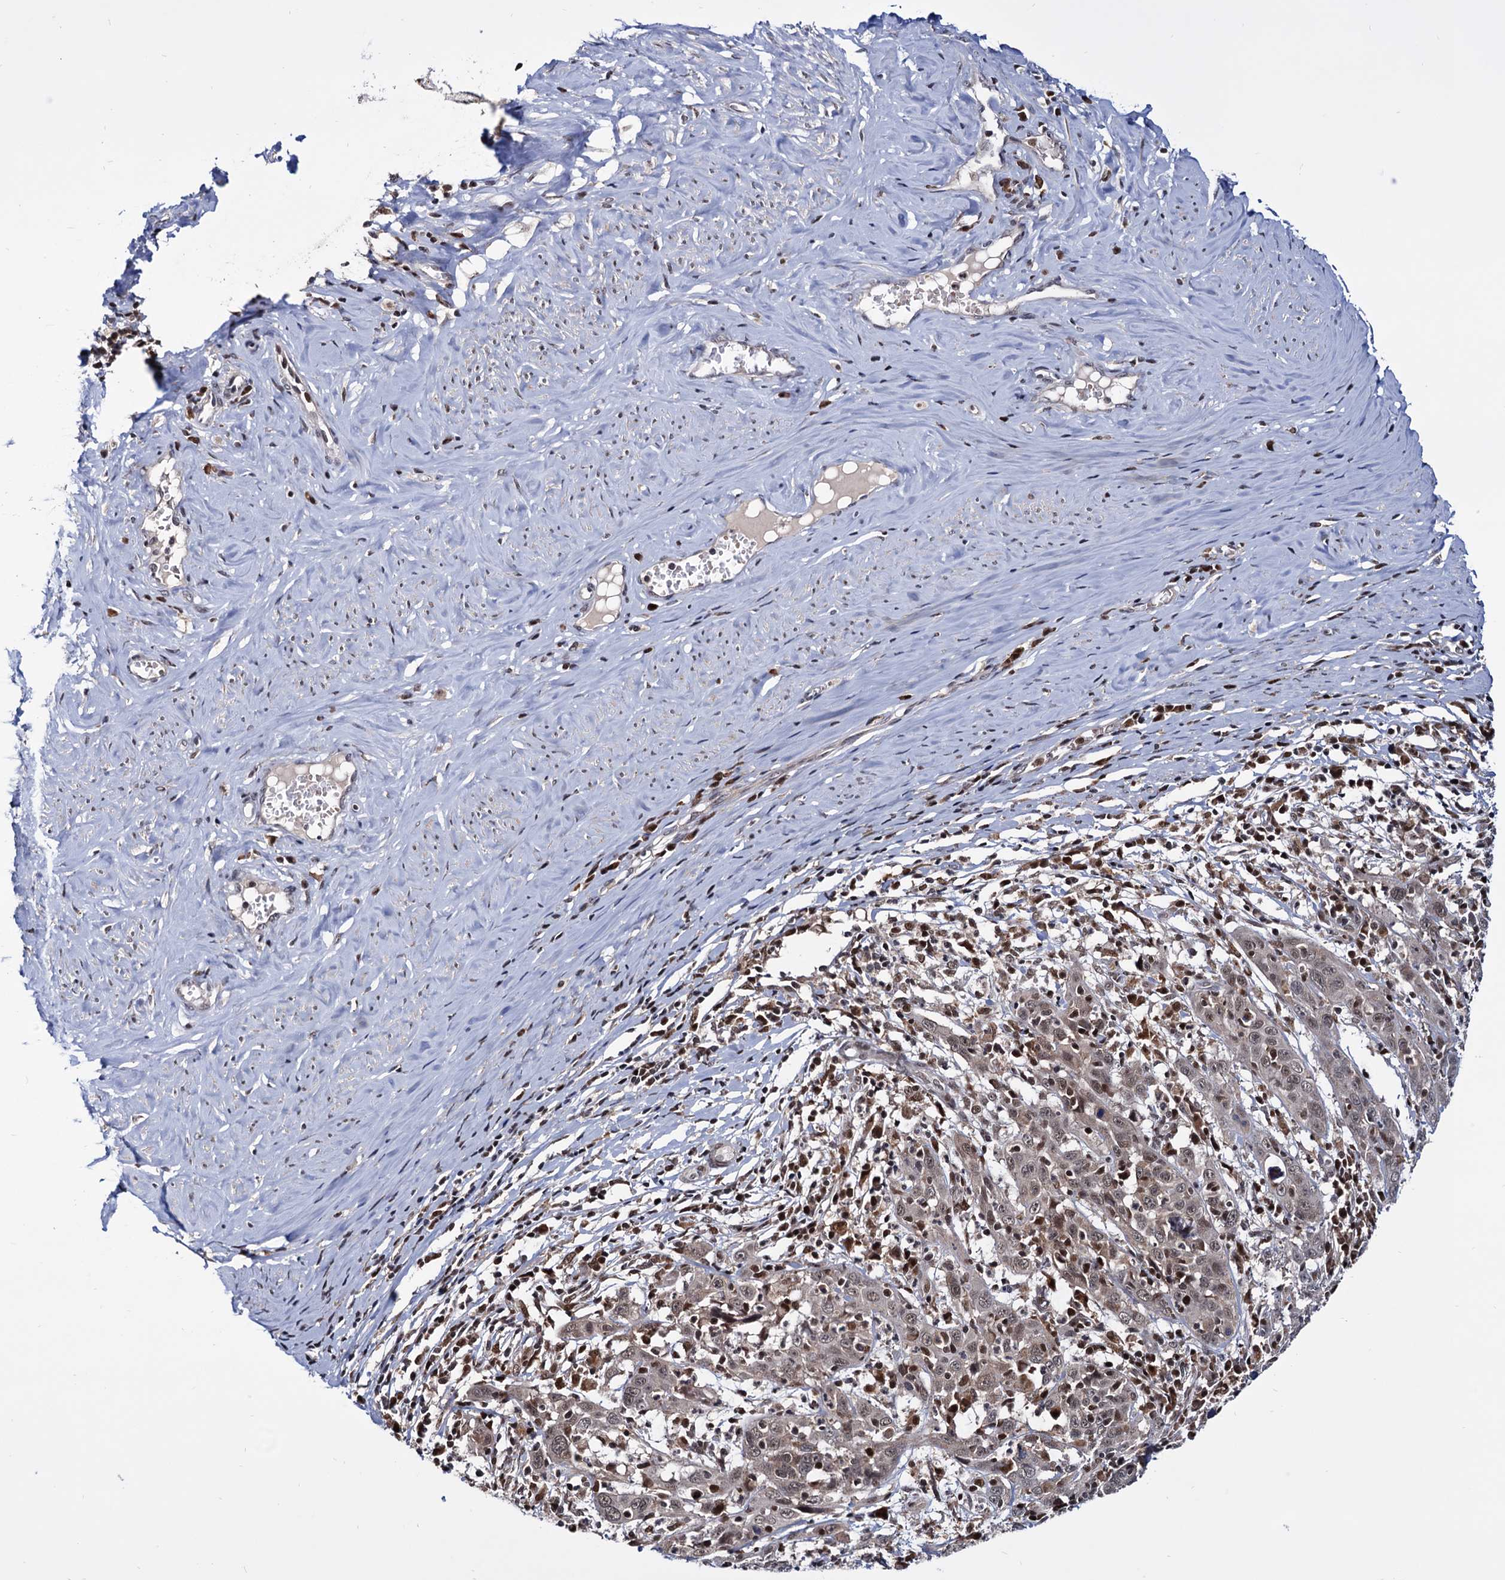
{"staining": {"intensity": "weak", "quantity": ">75%", "location": "nuclear"}, "tissue": "cervical cancer", "cell_type": "Tumor cells", "image_type": "cancer", "snomed": [{"axis": "morphology", "description": "Squamous cell carcinoma, NOS"}, {"axis": "topography", "description": "Cervix"}], "caption": "A brown stain highlights weak nuclear positivity of a protein in squamous cell carcinoma (cervical) tumor cells.", "gene": "RNASEH2B", "patient": {"sex": "female", "age": 46}}